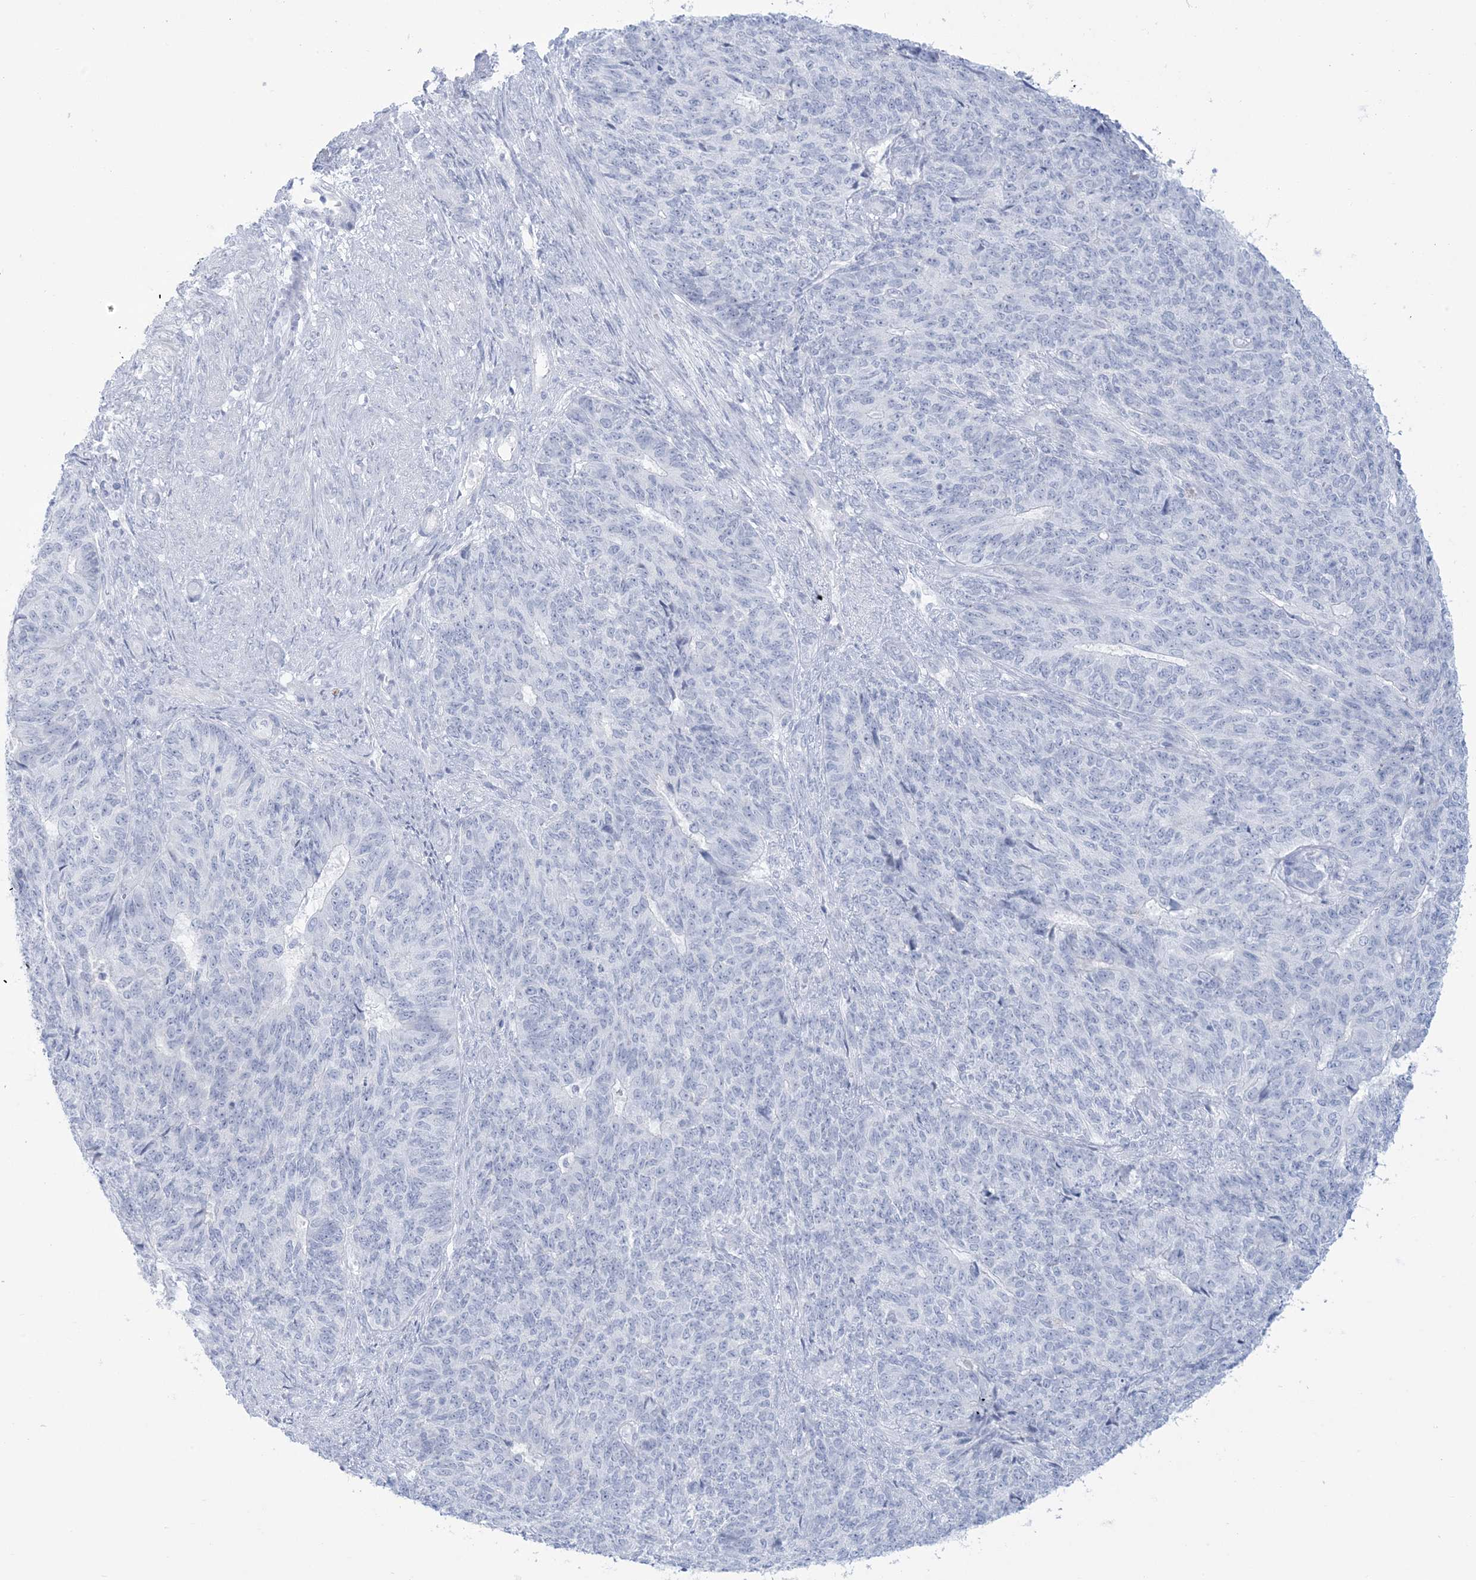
{"staining": {"intensity": "negative", "quantity": "none", "location": "none"}, "tissue": "endometrial cancer", "cell_type": "Tumor cells", "image_type": "cancer", "snomed": [{"axis": "morphology", "description": "Adenocarcinoma, NOS"}, {"axis": "topography", "description": "Endometrium"}], "caption": "This is a micrograph of IHC staining of adenocarcinoma (endometrial), which shows no positivity in tumor cells.", "gene": "AGXT", "patient": {"sex": "female", "age": 32}}